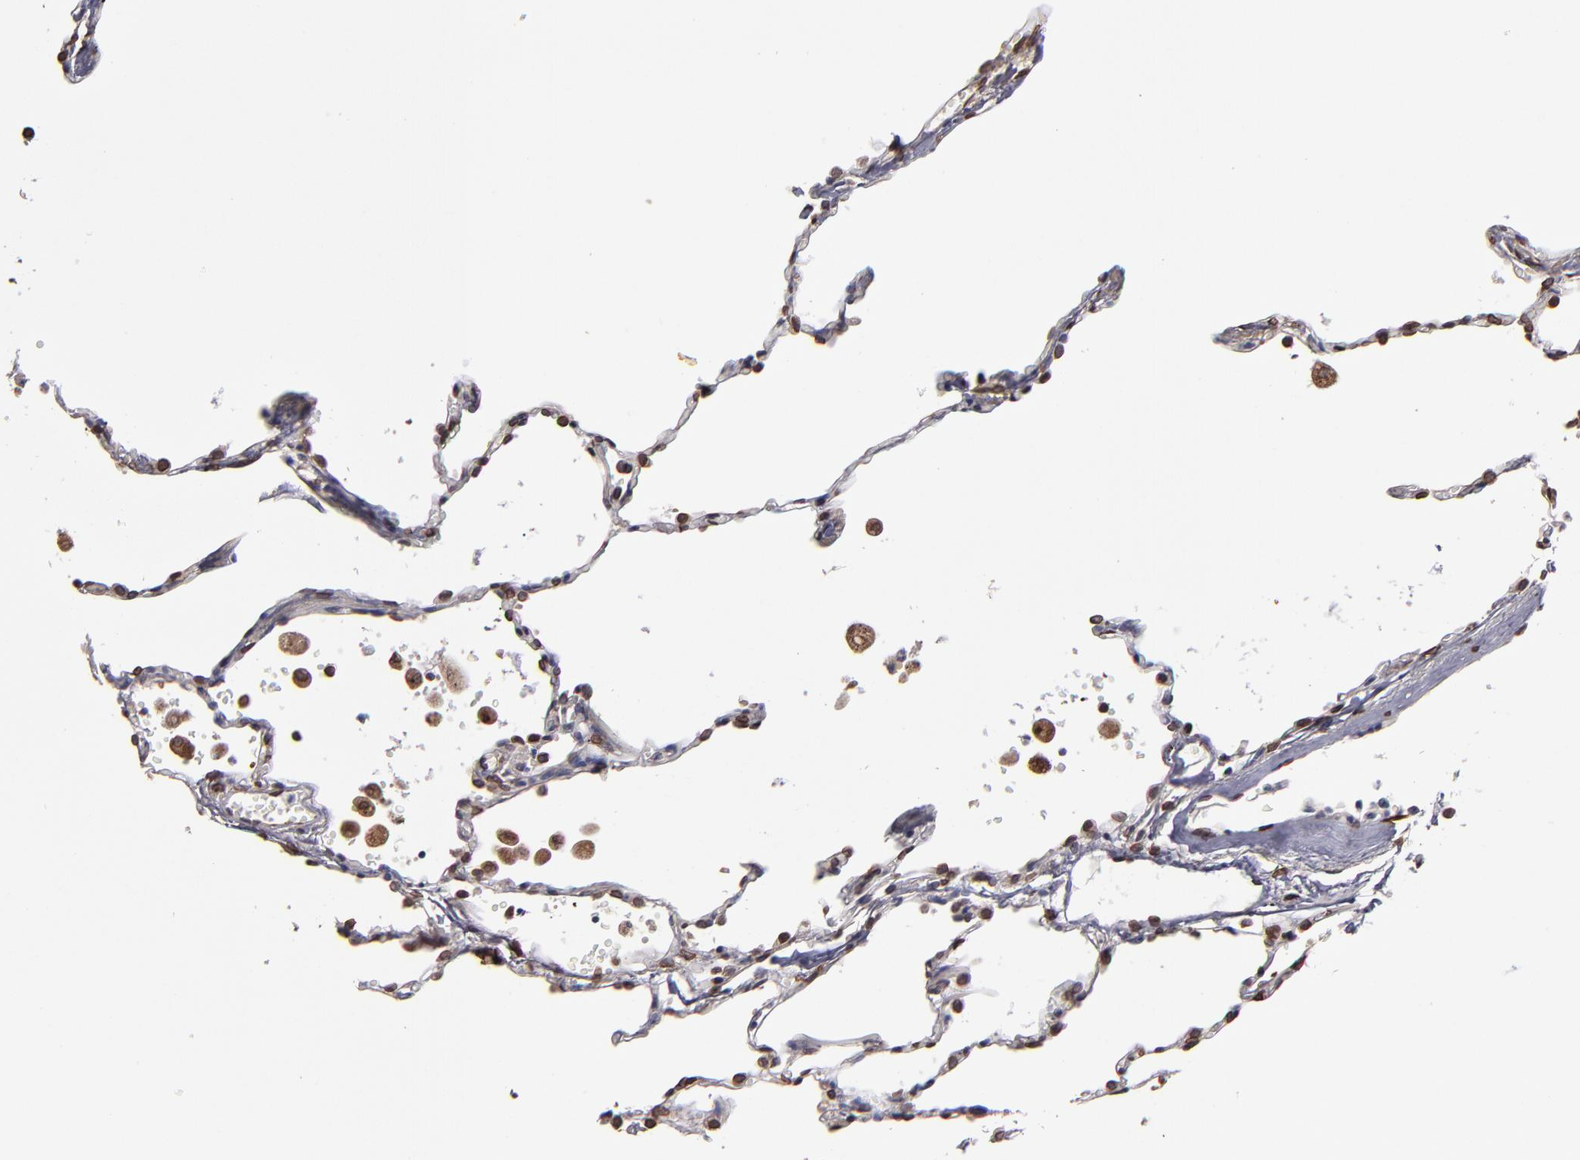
{"staining": {"intensity": "moderate", "quantity": ">75%", "location": "nuclear"}, "tissue": "lung", "cell_type": "Alveolar cells", "image_type": "normal", "snomed": [{"axis": "morphology", "description": "Normal tissue, NOS"}, {"axis": "topography", "description": "Lung"}], "caption": "An immunohistochemistry (IHC) micrograph of benign tissue is shown. Protein staining in brown shows moderate nuclear positivity in lung within alveolar cells.", "gene": "PUM3", "patient": {"sex": "male", "age": 71}}